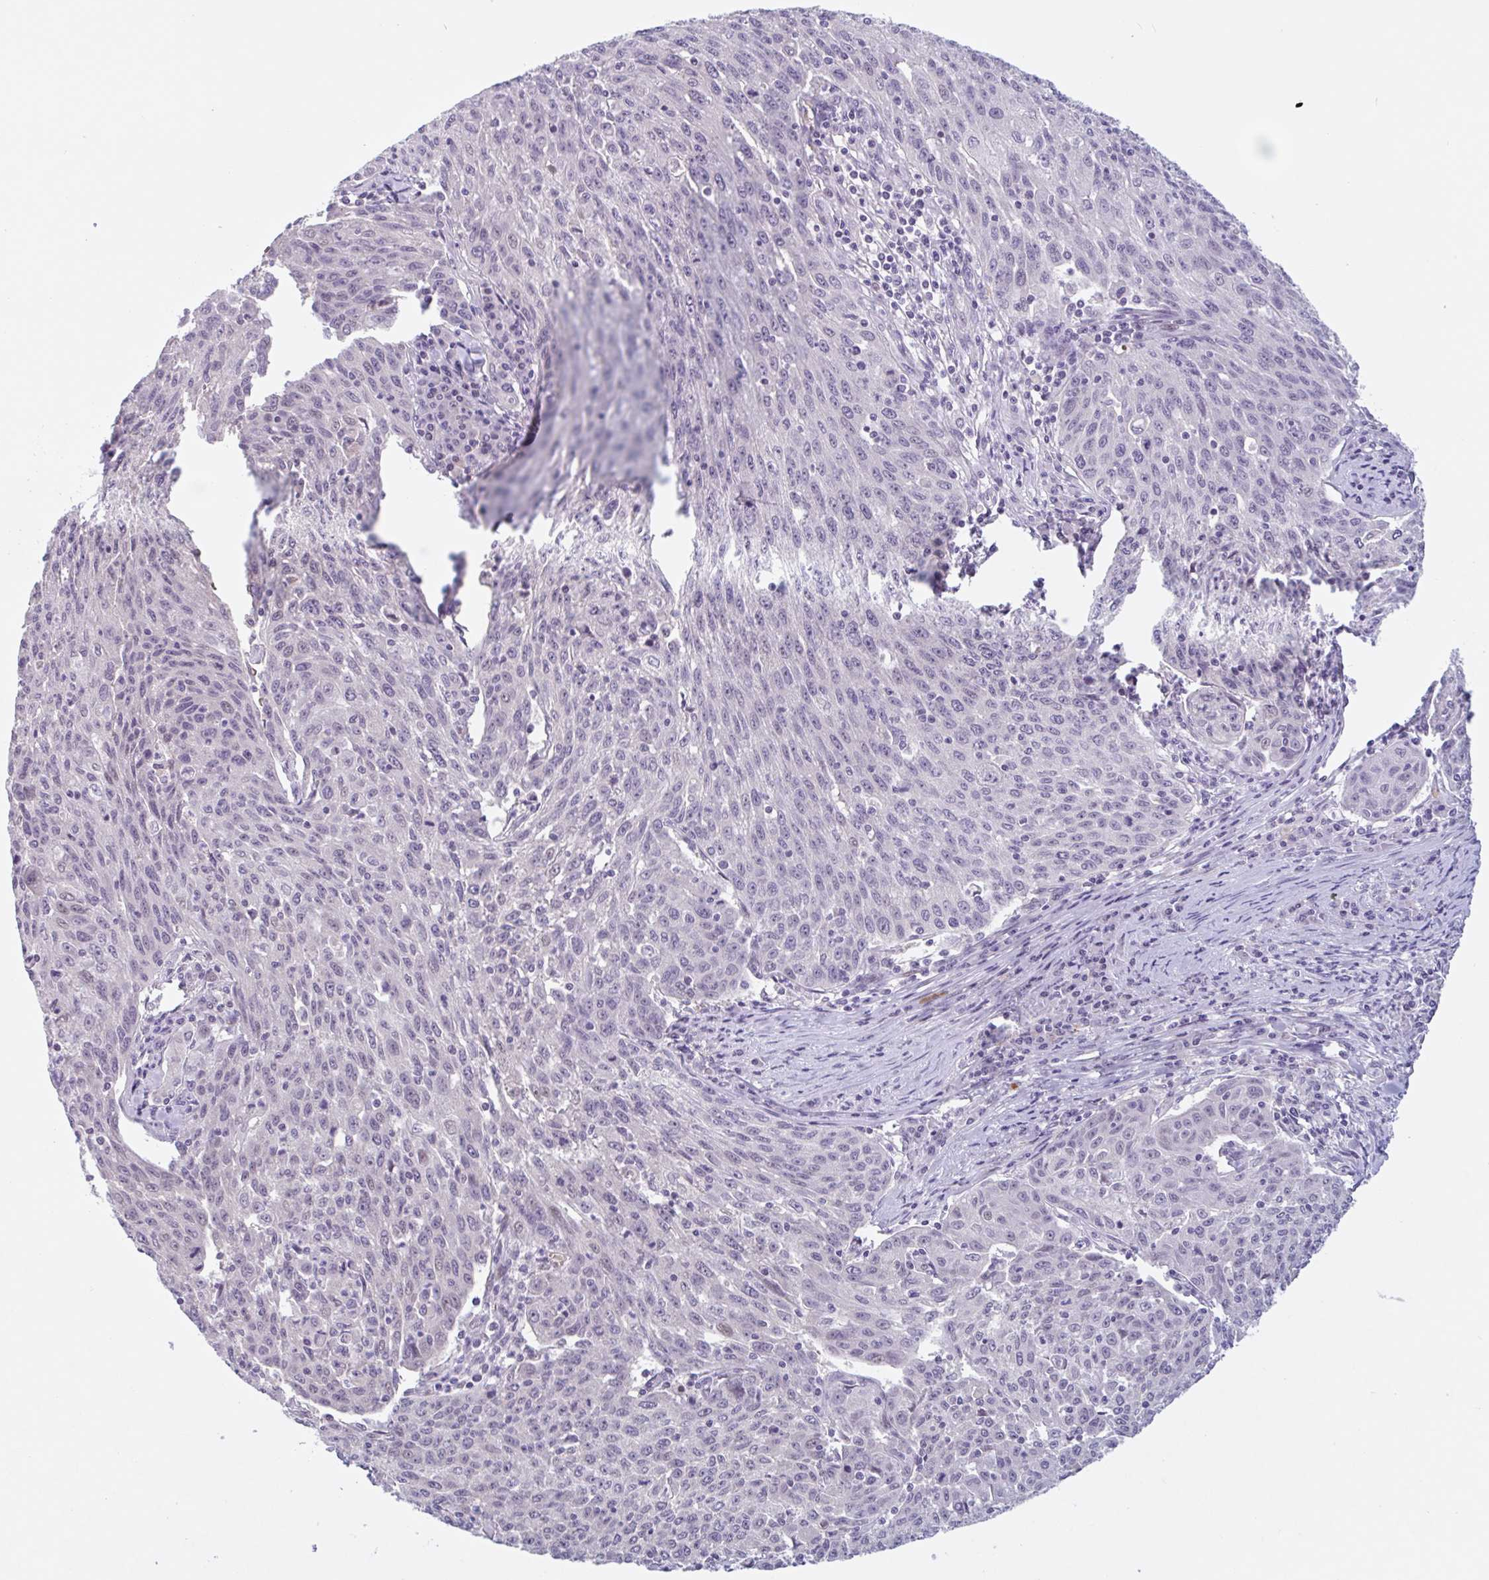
{"staining": {"intensity": "negative", "quantity": "none", "location": "none"}, "tissue": "lung cancer", "cell_type": "Tumor cells", "image_type": "cancer", "snomed": [{"axis": "morphology", "description": "Squamous cell carcinoma, NOS"}, {"axis": "morphology", "description": "Squamous cell carcinoma, metastatic, NOS"}, {"axis": "topography", "description": "Bronchus"}, {"axis": "topography", "description": "Lung"}], "caption": "There is no significant expression in tumor cells of lung cancer (metastatic squamous cell carcinoma).", "gene": "RHAG", "patient": {"sex": "male", "age": 62}}